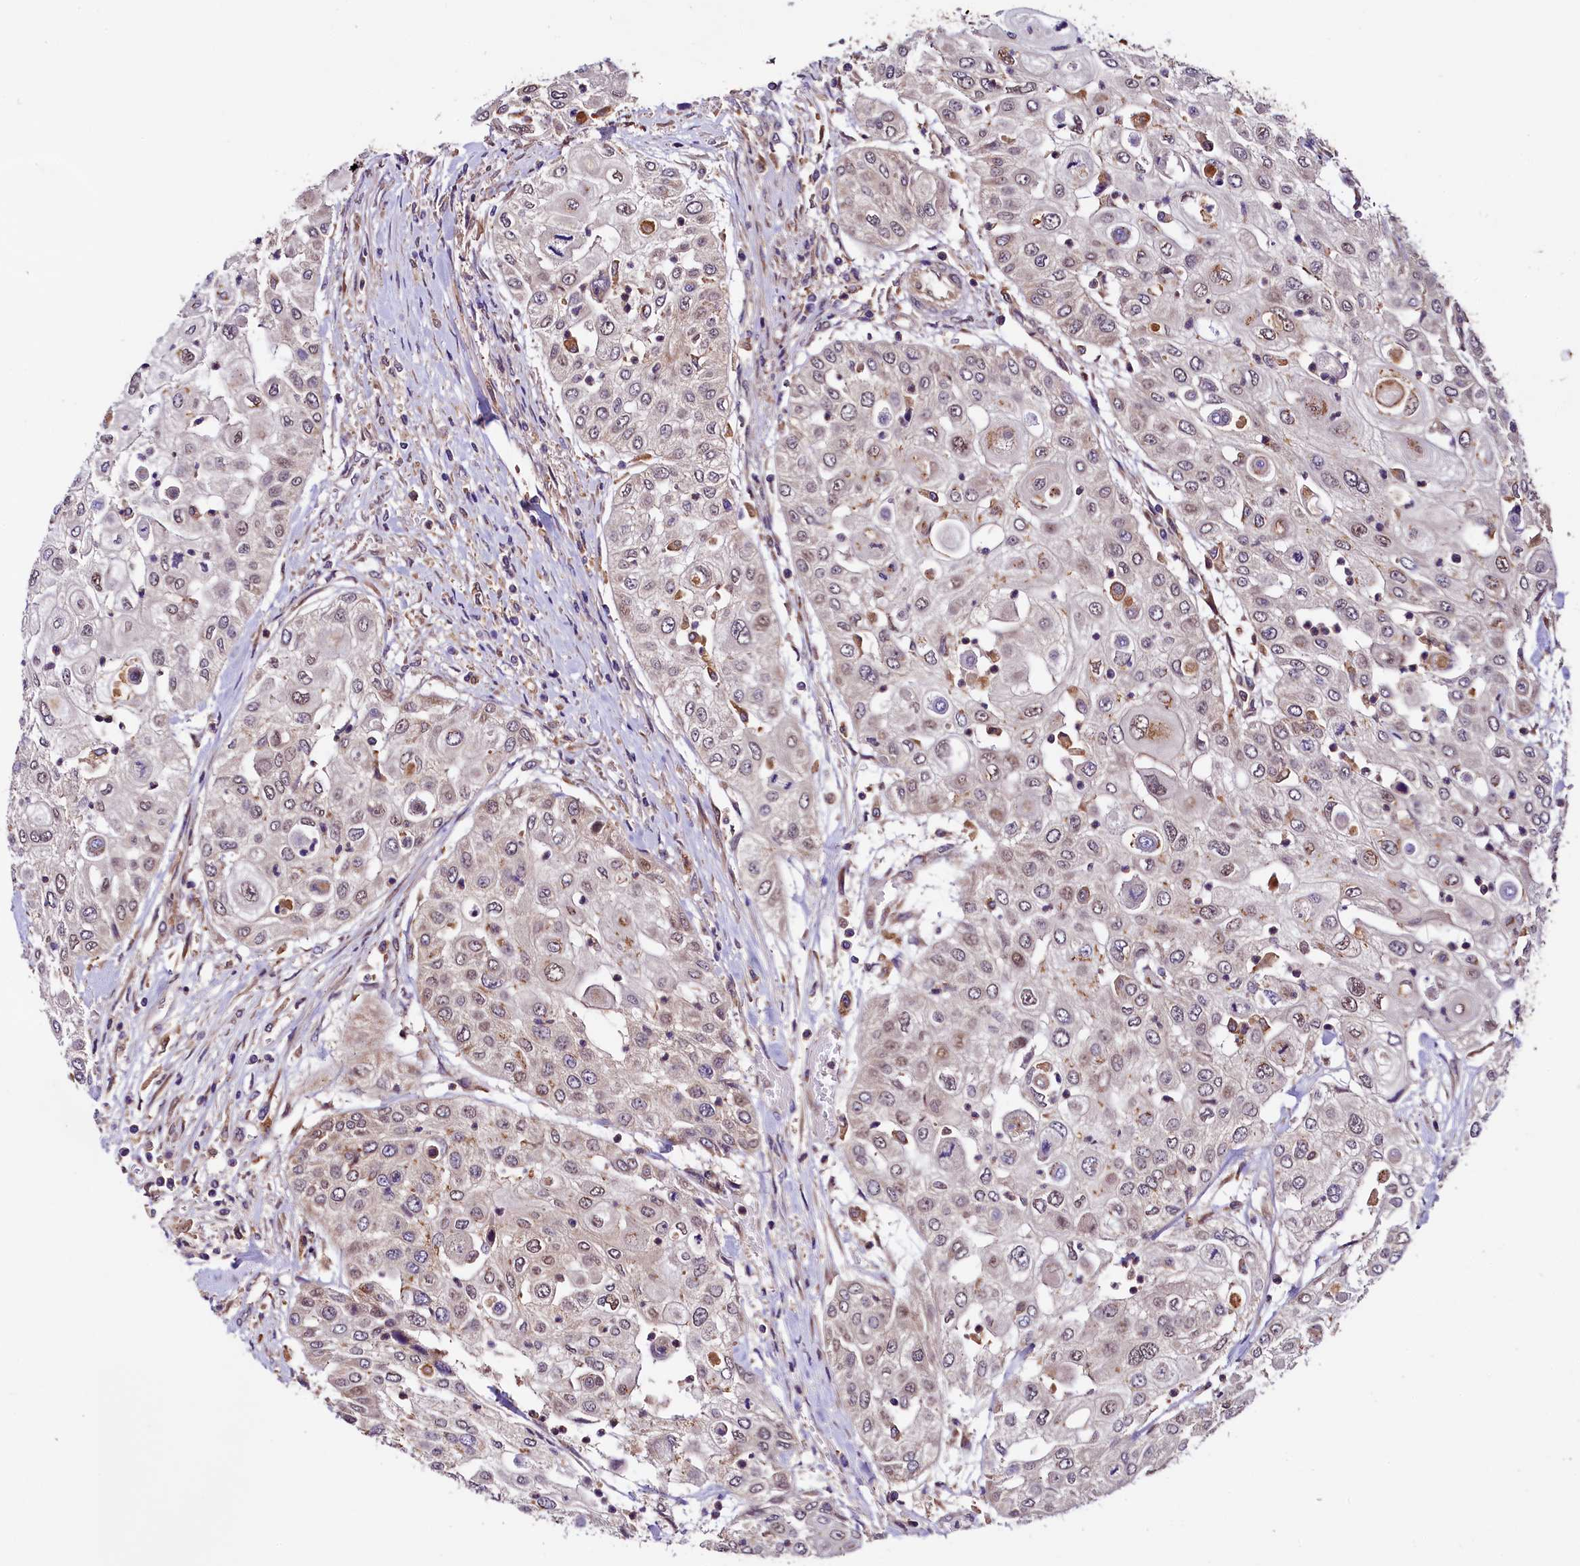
{"staining": {"intensity": "weak", "quantity": "<25%", "location": "nuclear"}, "tissue": "urothelial cancer", "cell_type": "Tumor cells", "image_type": "cancer", "snomed": [{"axis": "morphology", "description": "Urothelial carcinoma, High grade"}, {"axis": "topography", "description": "Urinary bladder"}], "caption": "Tumor cells show no significant protein expression in urothelial cancer. (IHC, brightfield microscopy, high magnification).", "gene": "VPS35", "patient": {"sex": "female", "age": 79}}